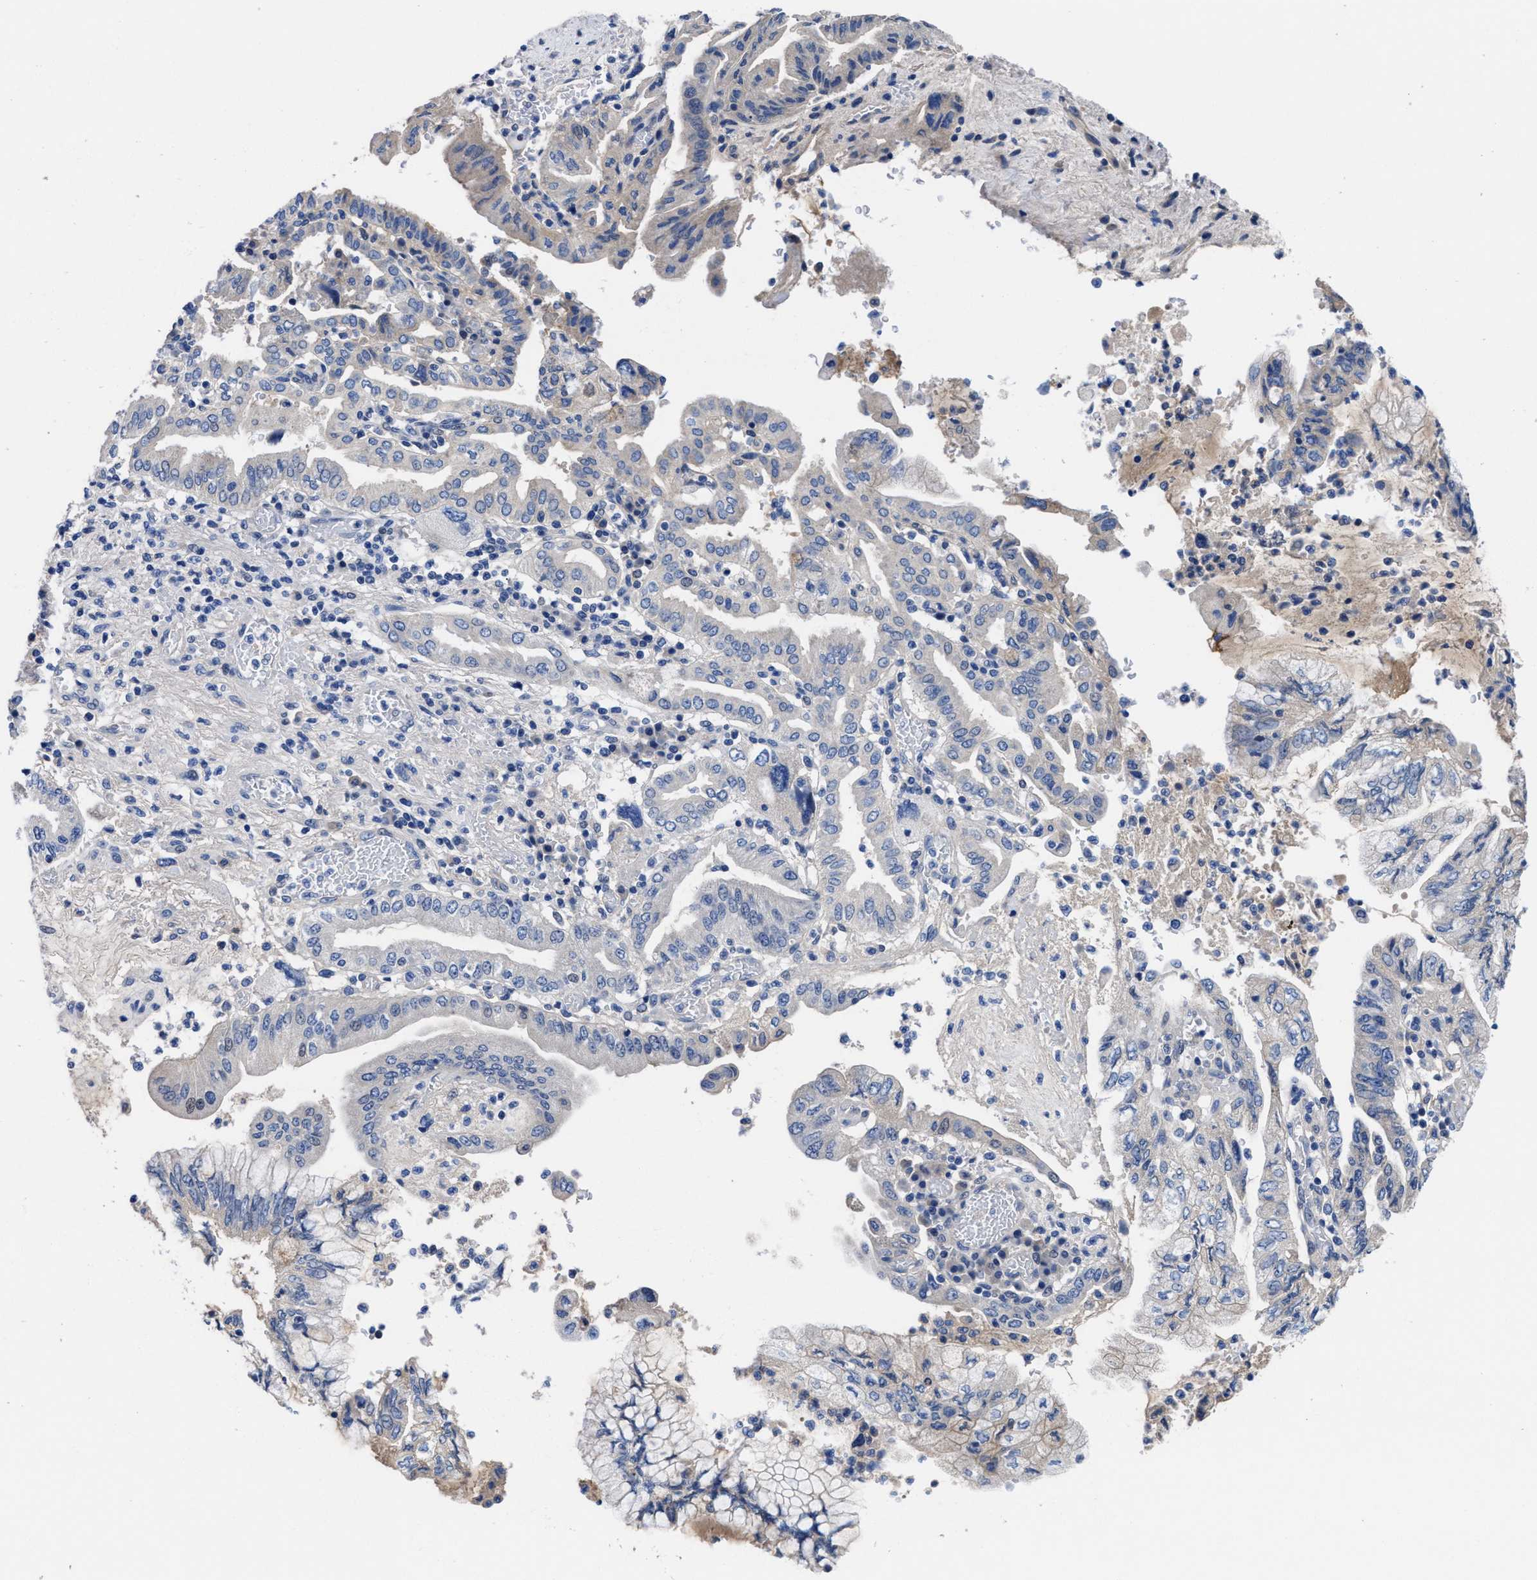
{"staining": {"intensity": "negative", "quantity": "none", "location": "none"}, "tissue": "pancreatic cancer", "cell_type": "Tumor cells", "image_type": "cancer", "snomed": [{"axis": "morphology", "description": "Adenocarcinoma, NOS"}, {"axis": "topography", "description": "Pancreas"}], "caption": "IHC histopathology image of human pancreatic adenocarcinoma stained for a protein (brown), which shows no staining in tumor cells.", "gene": "DHRS13", "patient": {"sex": "female", "age": 73}}